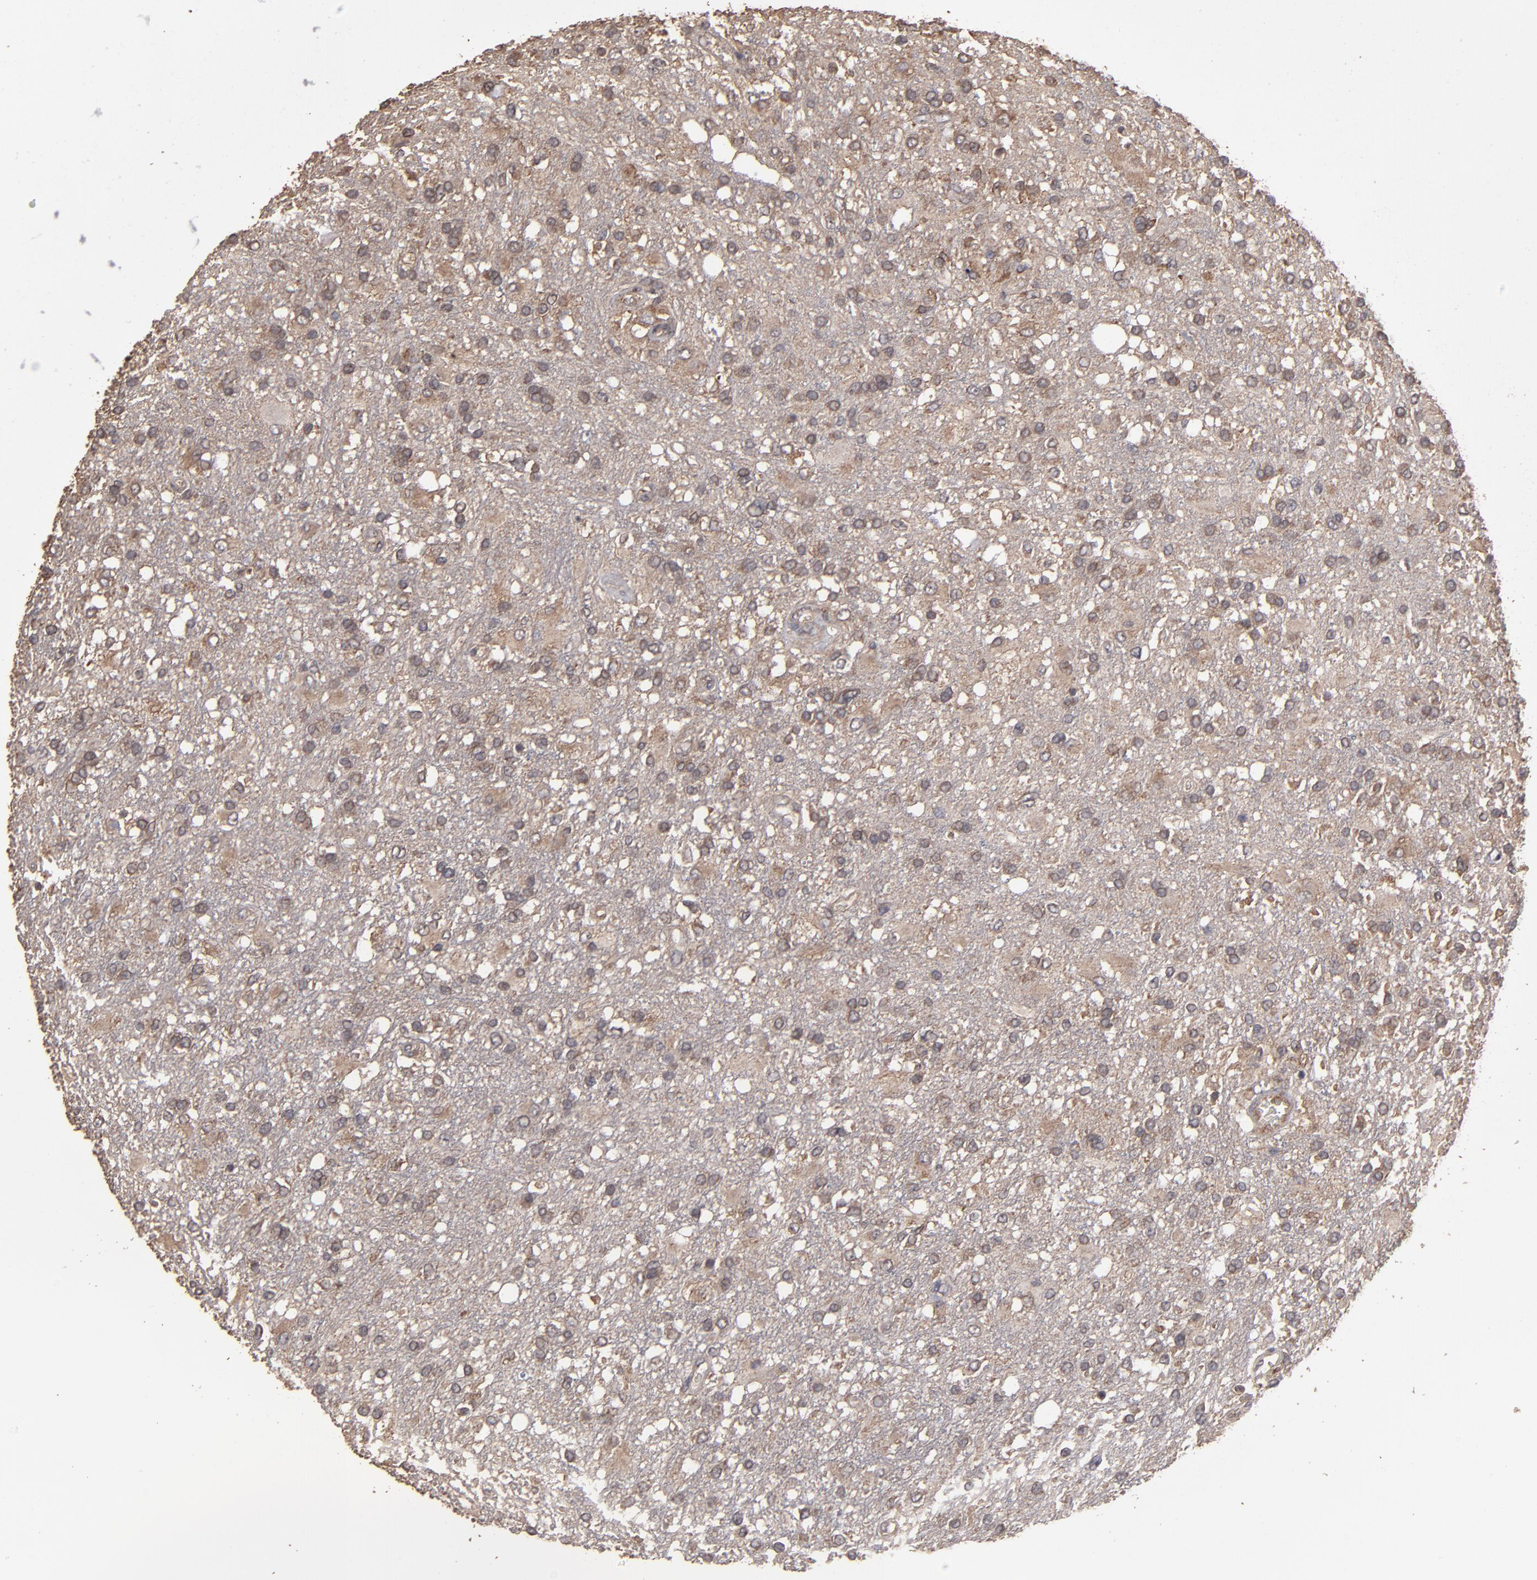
{"staining": {"intensity": "moderate", "quantity": "25%-75%", "location": "cytoplasmic/membranous"}, "tissue": "glioma", "cell_type": "Tumor cells", "image_type": "cancer", "snomed": [{"axis": "morphology", "description": "Glioma, malignant, High grade"}, {"axis": "topography", "description": "Cerebral cortex"}], "caption": "DAB immunohistochemical staining of human malignant glioma (high-grade) shows moderate cytoplasmic/membranous protein expression in approximately 25%-75% of tumor cells. (DAB = brown stain, brightfield microscopy at high magnification).", "gene": "MMP2", "patient": {"sex": "male", "age": 79}}